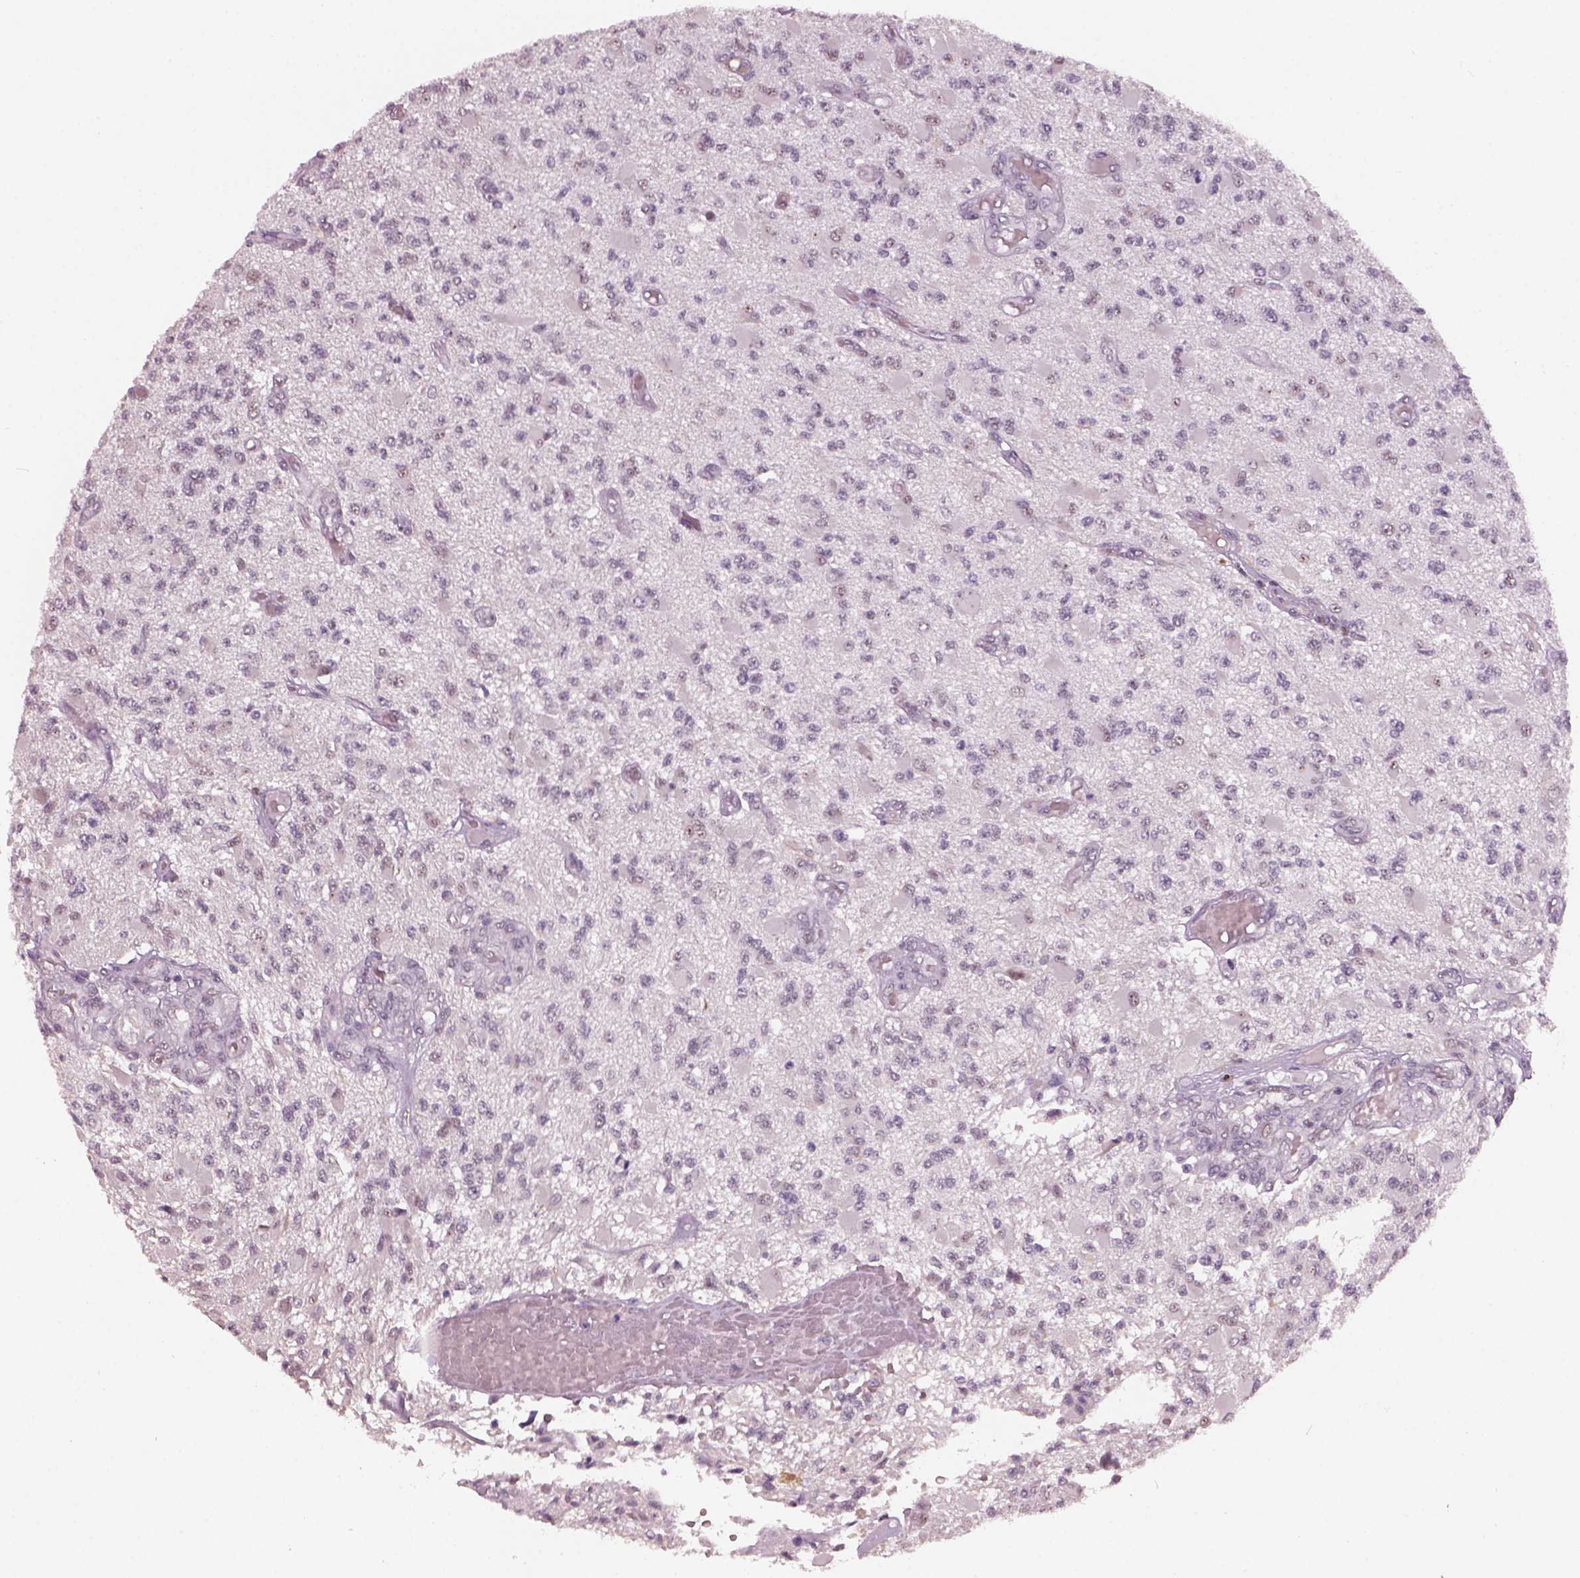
{"staining": {"intensity": "negative", "quantity": "none", "location": "none"}, "tissue": "glioma", "cell_type": "Tumor cells", "image_type": "cancer", "snomed": [{"axis": "morphology", "description": "Glioma, malignant, High grade"}, {"axis": "topography", "description": "Brain"}], "caption": "High magnification brightfield microscopy of glioma stained with DAB (brown) and counterstained with hematoxylin (blue): tumor cells show no significant expression.", "gene": "NAT8", "patient": {"sex": "female", "age": 63}}